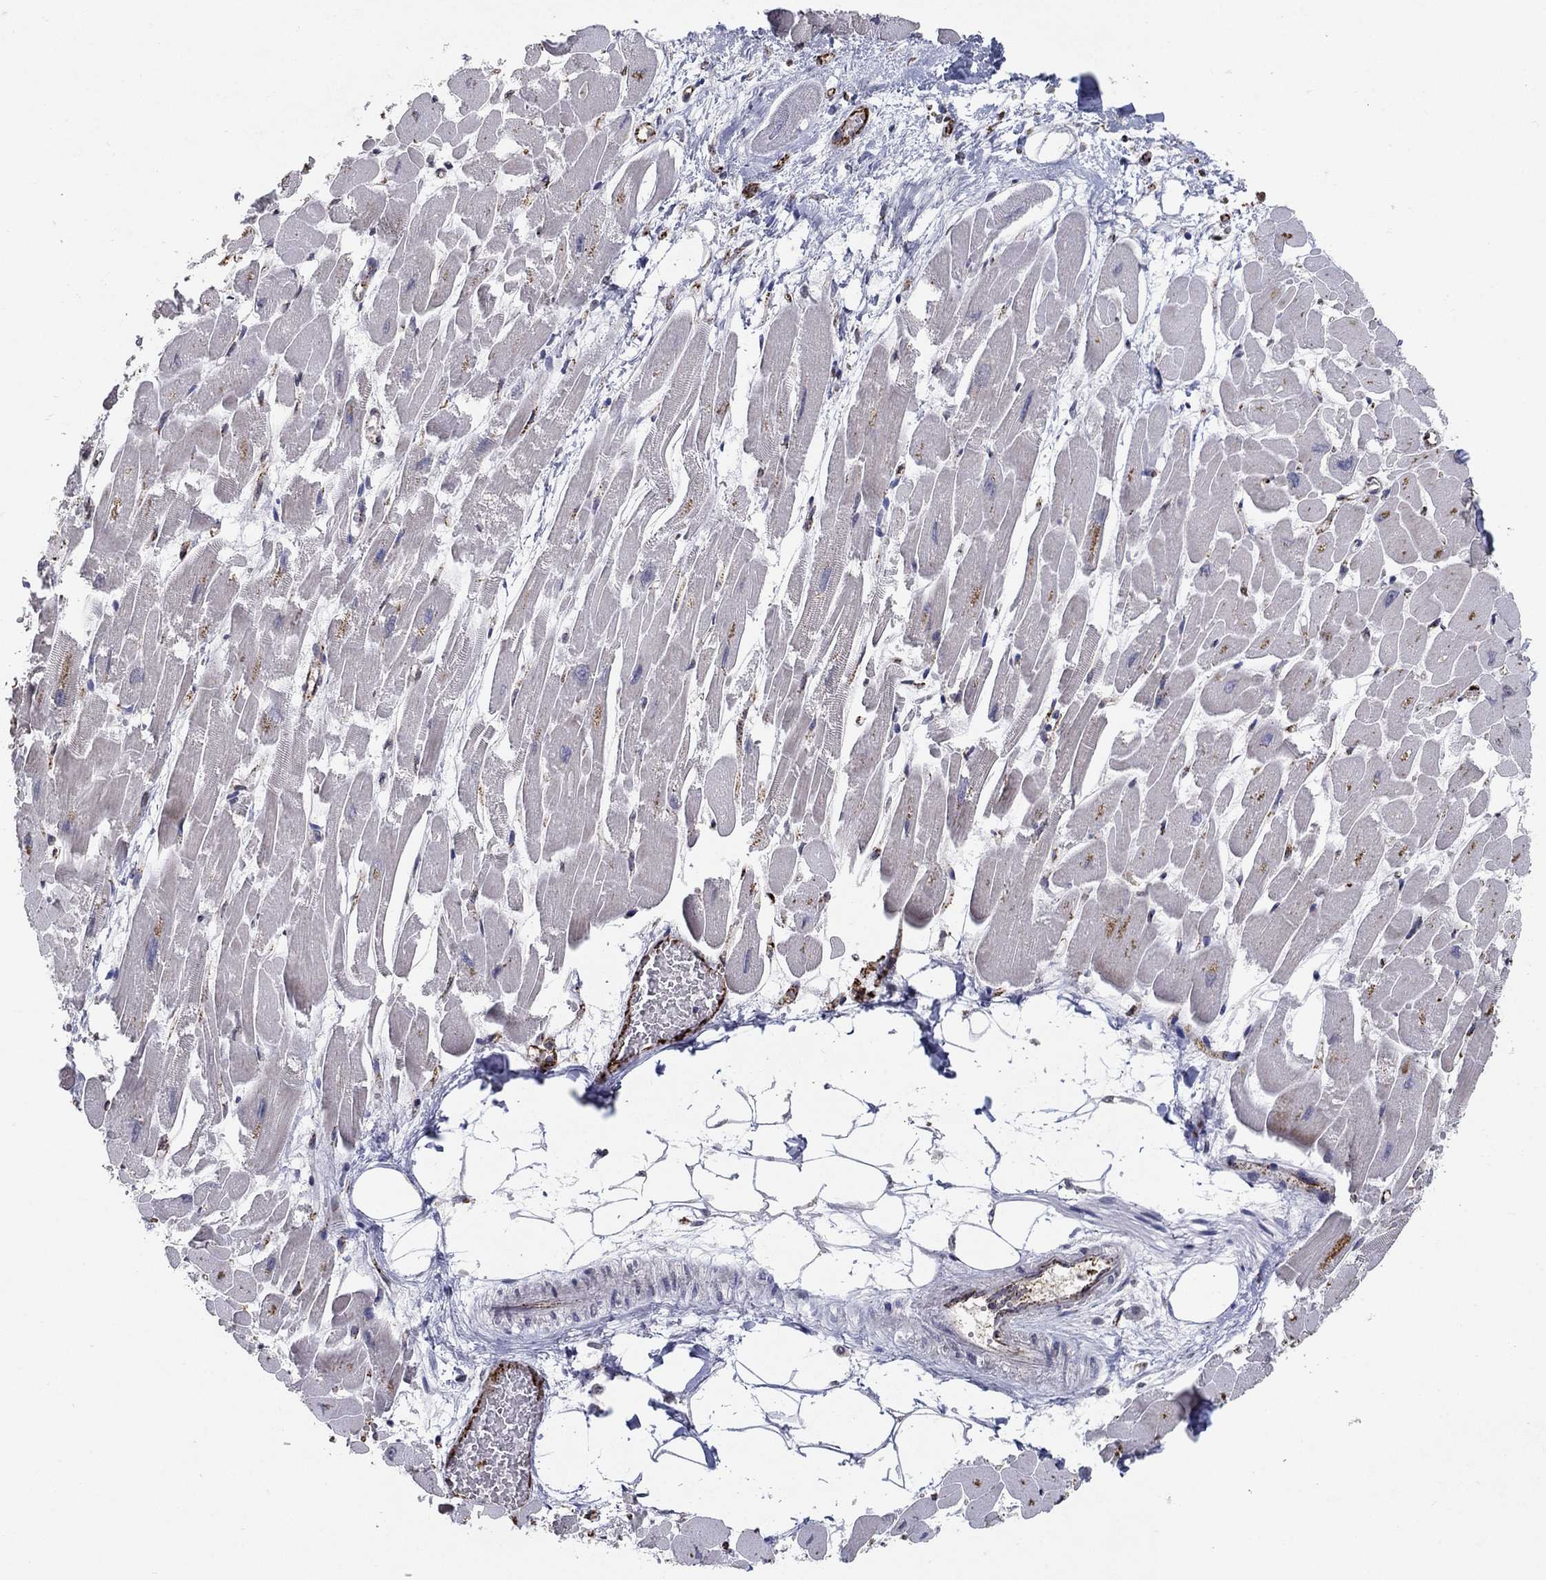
{"staining": {"intensity": "negative", "quantity": "none", "location": "none"}, "tissue": "heart muscle", "cell_type": "Cardiomyocytes", "image_type": "normal", "snomed": [{"axis": "morphology", "description": "Normal tissue, NOS"}, {"axis": "topography", "description": "Heart"}], "caption": "Immunohistochemistry photomicrograph of unremarkable heart muscle: human heart muscle stained with DAB reveals no significant protein positivity in cardiomyocytes.", "gene": "TINAG", "patient": {"sex": "female", "age": 52}}